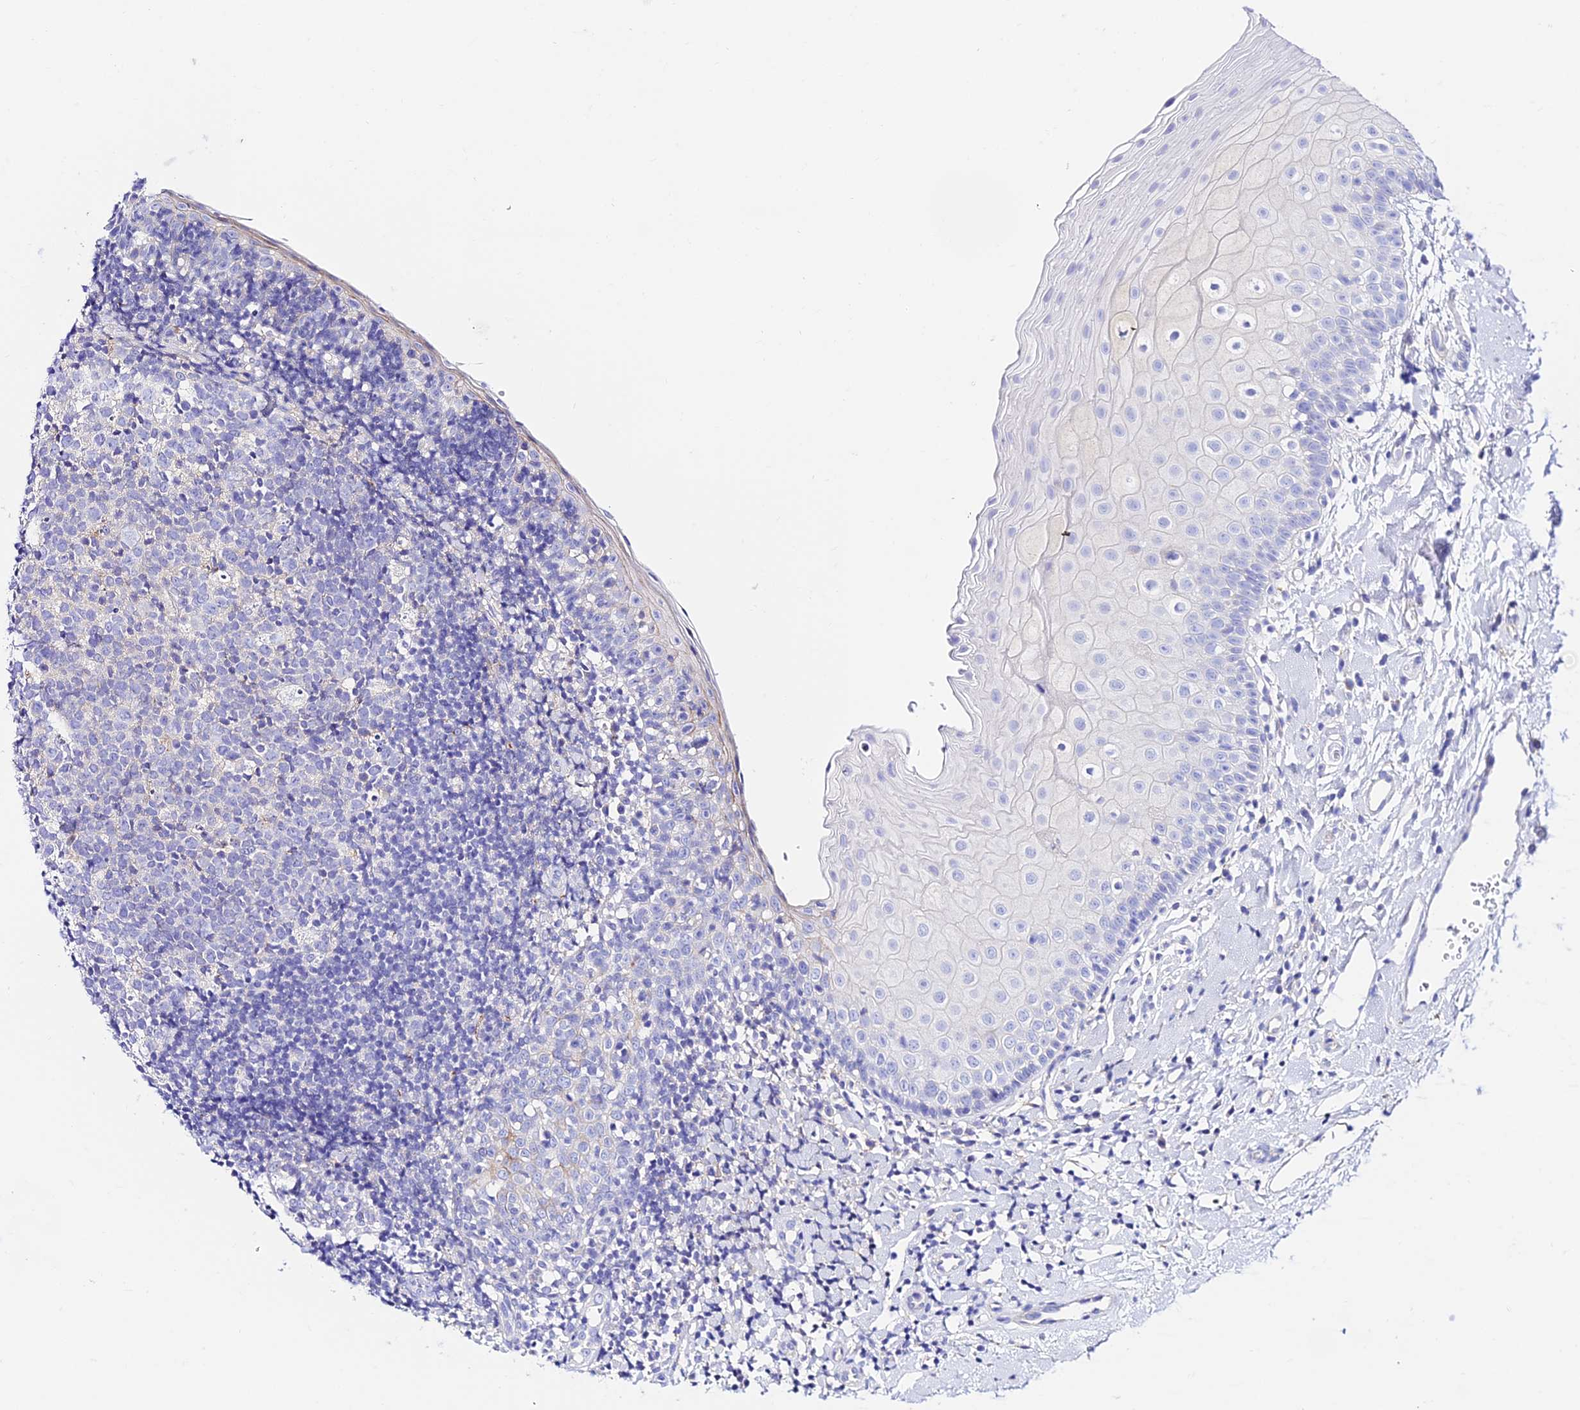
{"staining": {"intensity": "negative", "quantity": "none", "location": "none"}, "tissue": "oral mucosa", "cell_type": "Squamous epithelial cells", "image_type": "normal", "snomed": [{"axis": "morphology", "description": "Normal tissue, NOS"}, {"axis": "topography", "description": "Oral tissue"}], "caption": "A high-resolution histopathology image shows immunohistochemistry (IHC) staining of normal oral mucosa, which demonstrates no significant expression in squamous epithelial cells.", "gene": "TMEM117", "patient": {"sex": "male", "age": 46}}